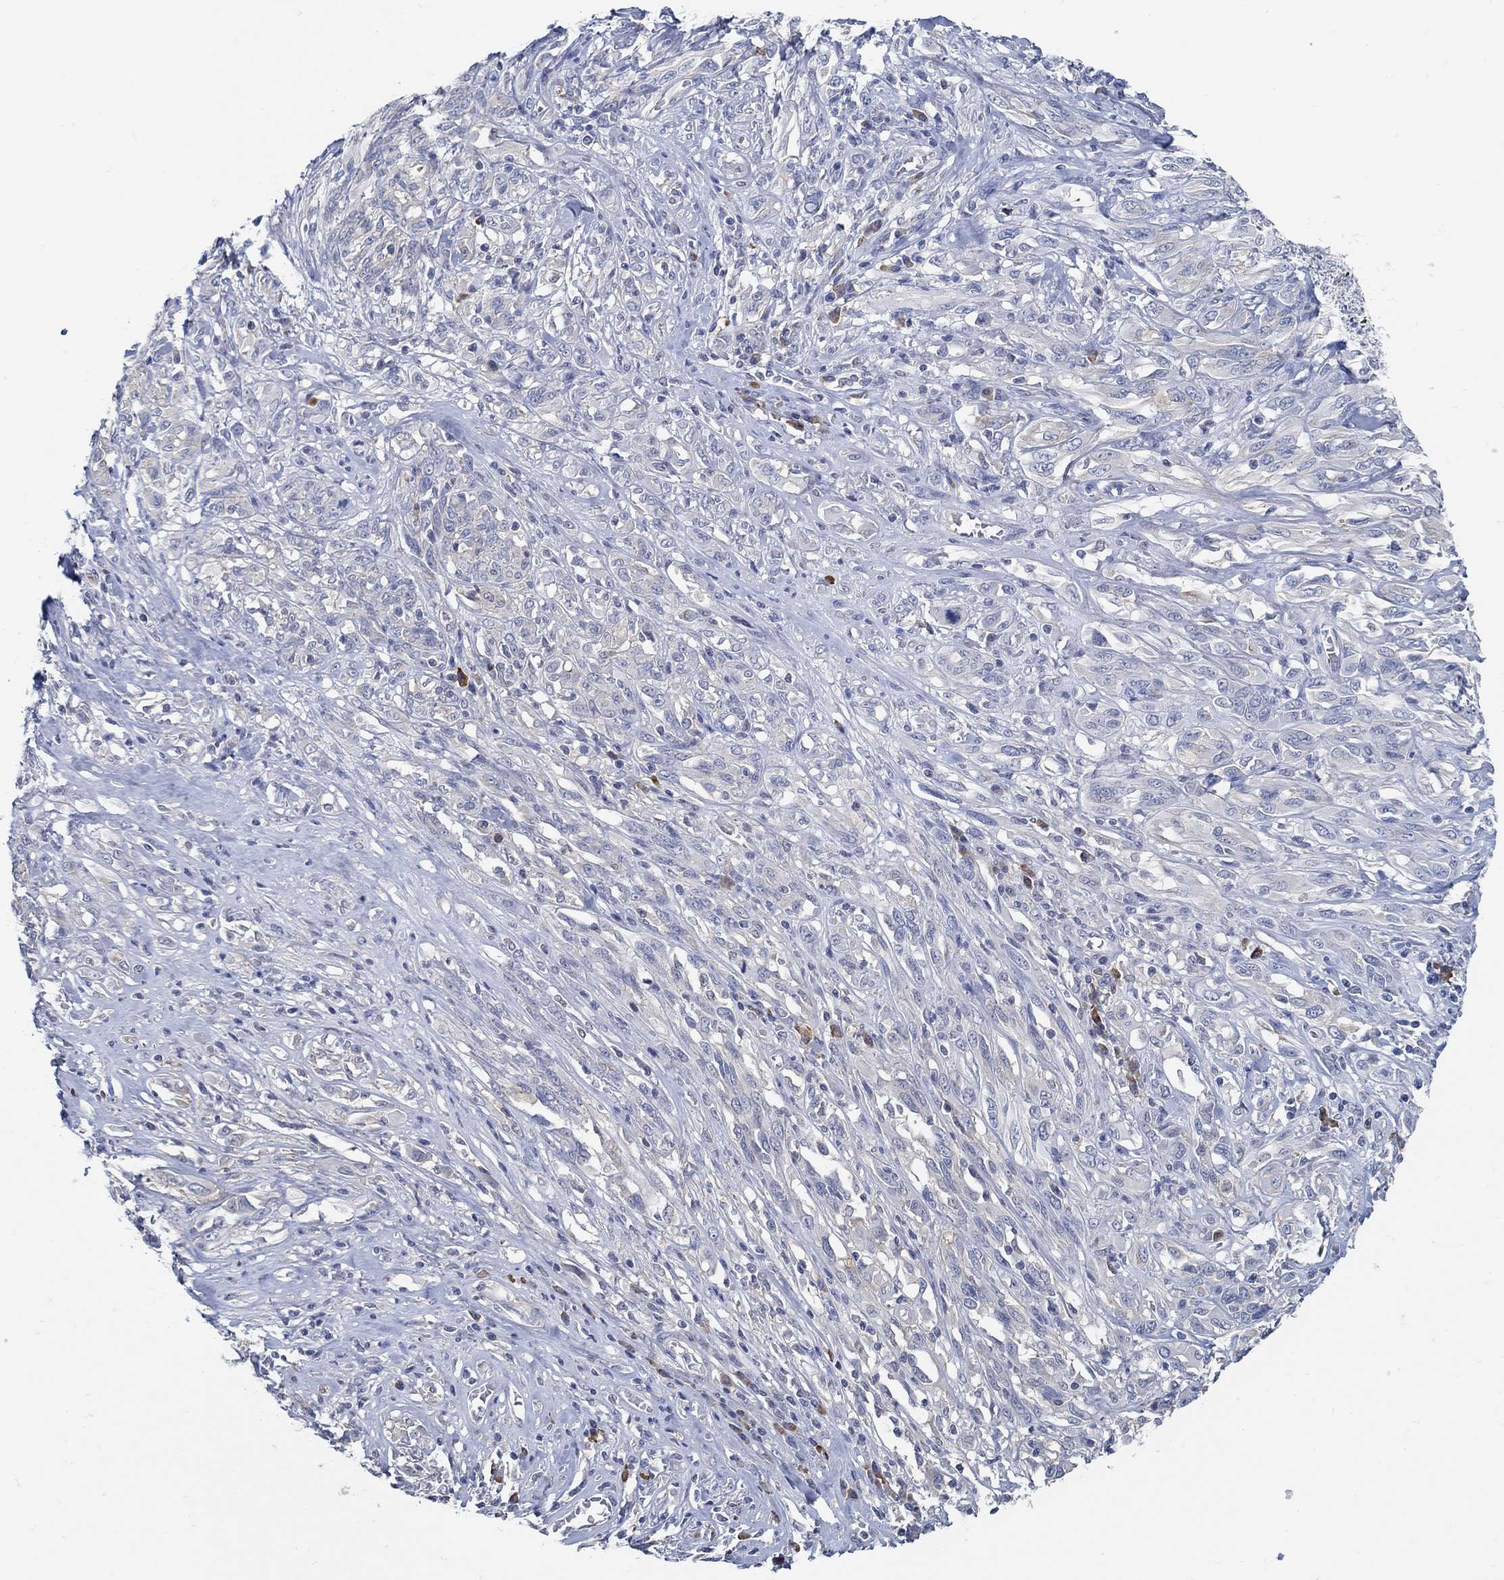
{"staining": {"intensity": "moderate", "quantity": "25%-75%", "location": "cytoplasmic/membranous"}, "tissue": "melanoma", "cell_type": "Tumor cells", "image_type": "cancer", "snomed": [{"axis": "morphology", "description": "Malignant melanoma, NOS"}, {"axis": "topography", "description": "Skin"}], "caption": "Malignant melanoma stained for a protein exhibits moderate cytoplasmic/membranous positivity in tumor cells.", "gene": "PCDH11X", "patient": {"sex": "female", "age": 91}}